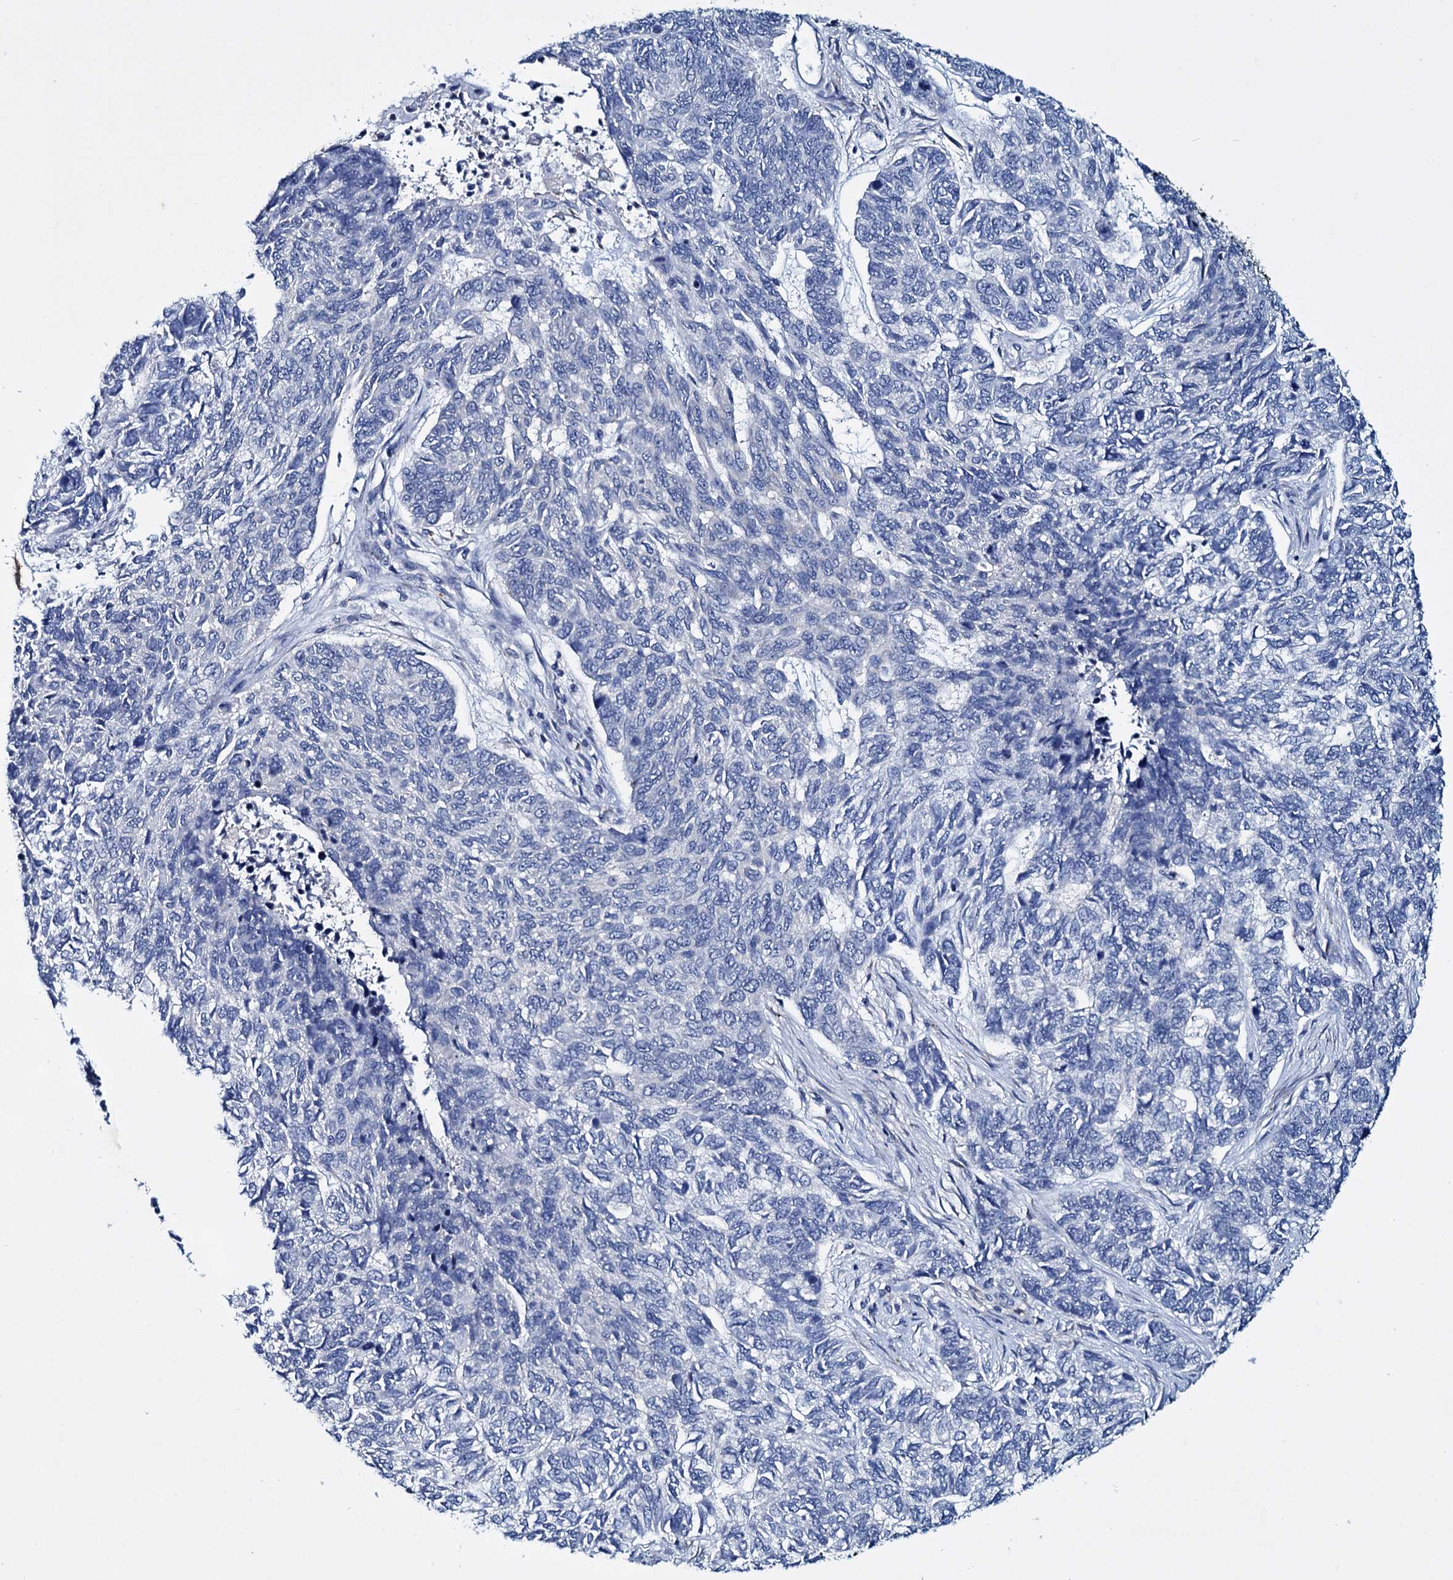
{"staining": {"intensity": "negative", "quantity": "none", "location": "none"}, "tissue": "skin cancer", "cell_type": "Tumor cells", "image_type": "cancer", "snomed": [{"axis": "morphology", "description": "Basal cell carcinoma"}, {"axis": "topography", "description": "Skin"}], "caption": "Skin basal cell carcinoma stained for a protein using IHC shows no expression tumor cells.", "gene": "TPGS2", "patient": {"sex": "female", "age": 65}}